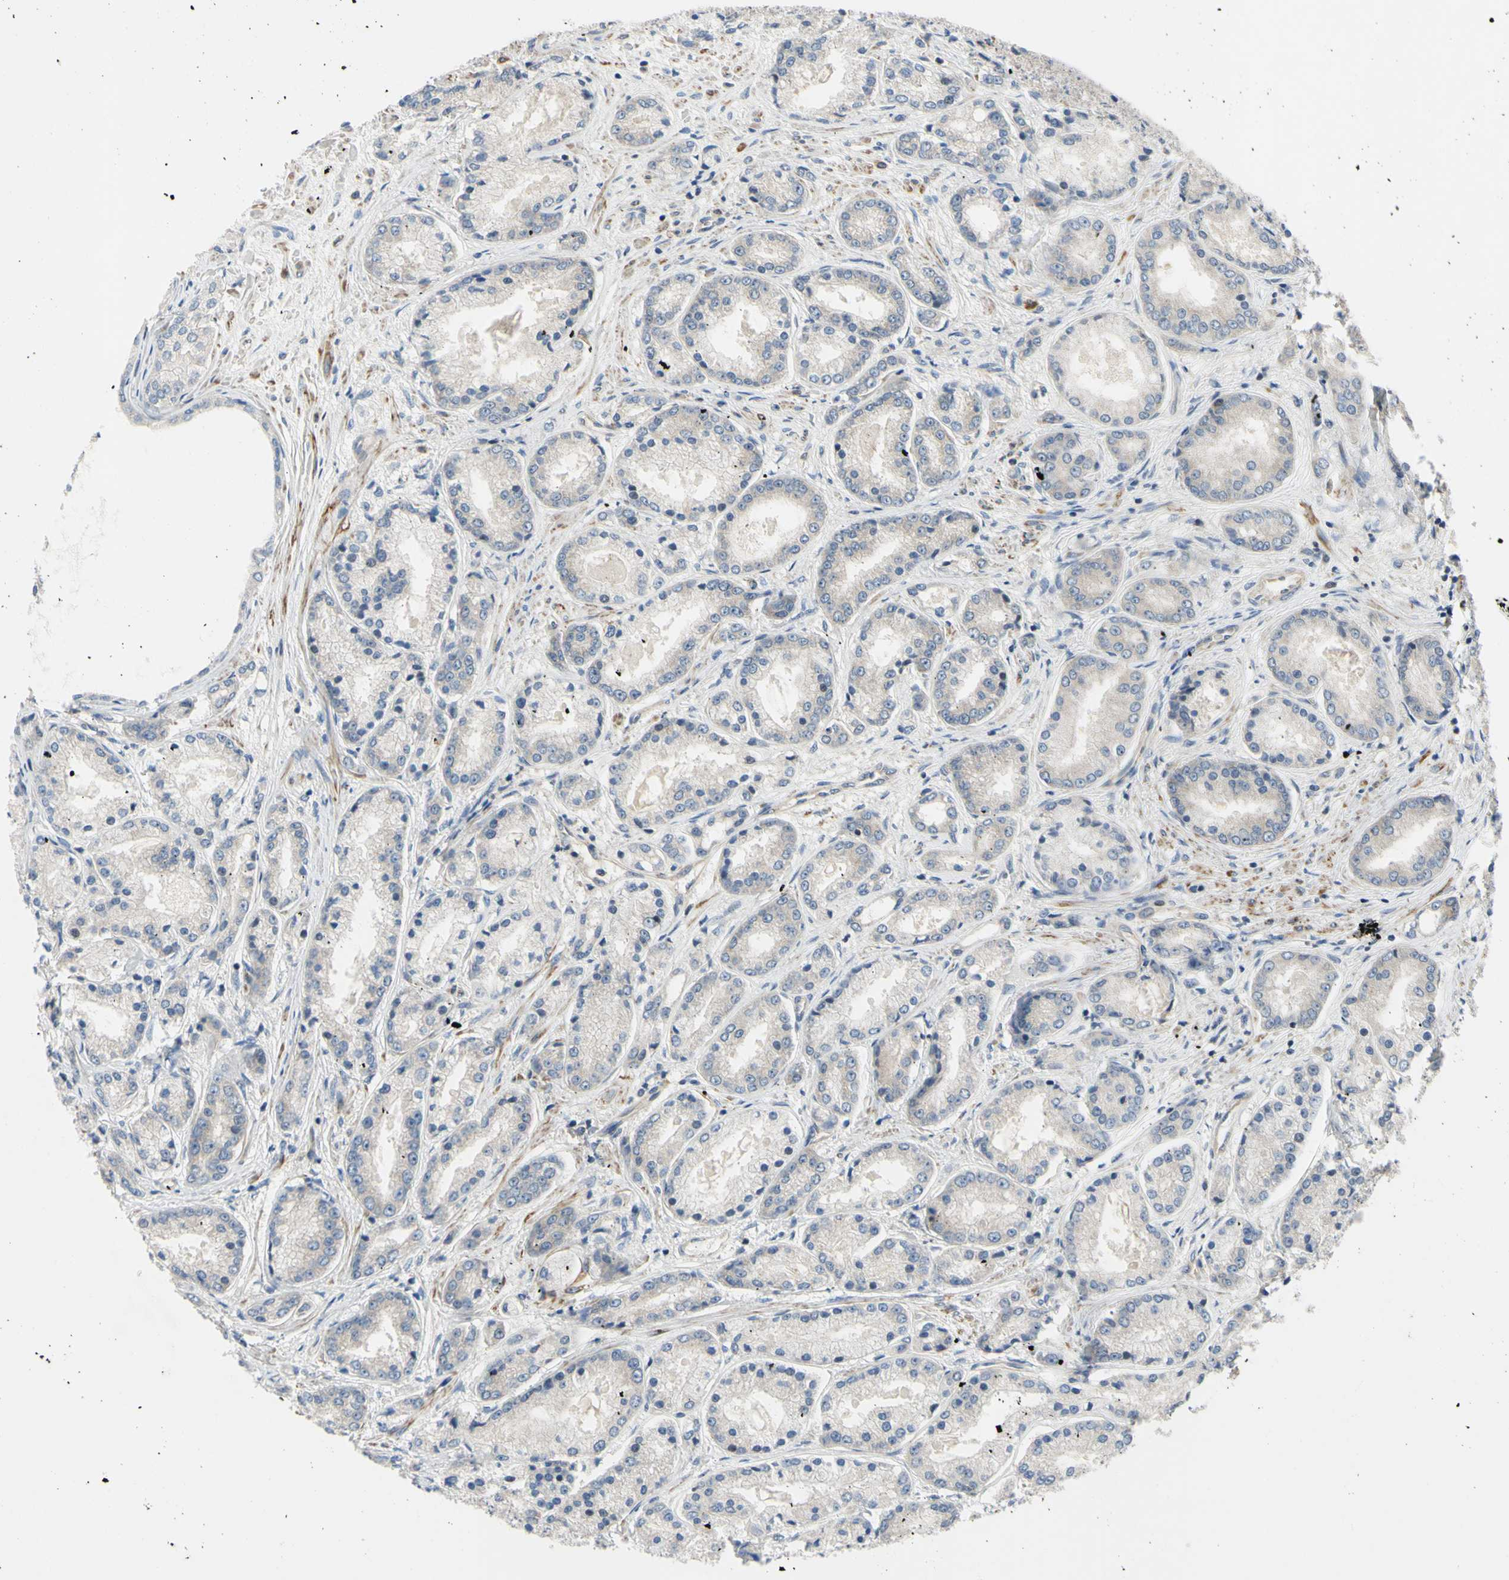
{"staining": {"intensity": "weak", "quantity": "25%-75%", "location": "cytoplasmic/membranous"}, "tissue": "prostate cancer", "cell_type": "Tumor cells", "image_type": "cancer", "snomed": [{"axis": "morphology", "description": "Adenocarcinoma, High grade"}, {"axis": "topography", "description": "Prostate"}], "caption": "IHC micrograph of prostate adenocarcinoma (high-grade) stained for a protein (brown), which demonstrates low levels of weak cytoplasmic/membranous expression in about 25%-75% of tumor cells.", "gene": "COMMD9", "patient": {"sex": "male", "age": 59}}